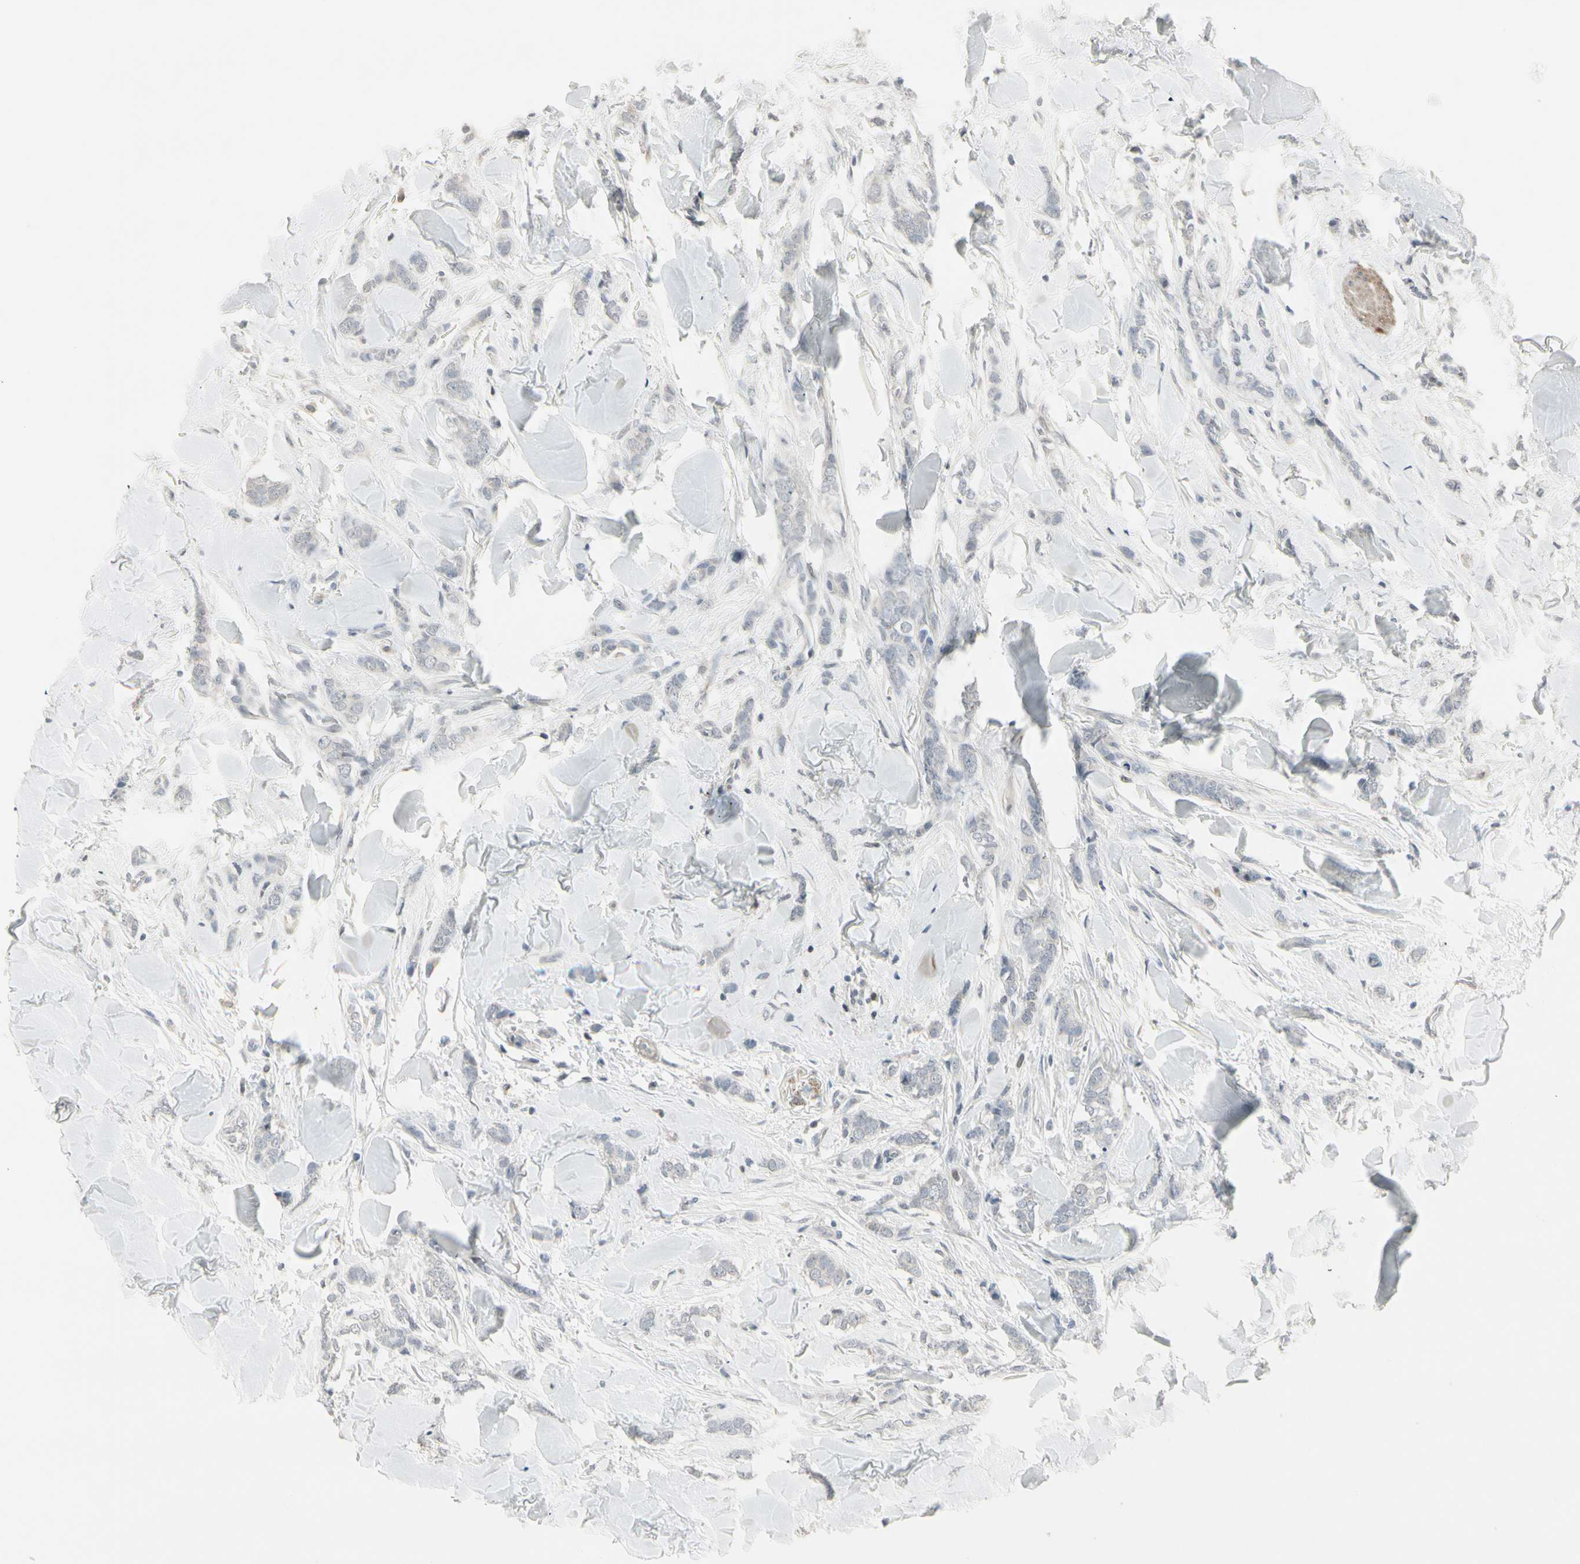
{"staining": {"intensity": "negative", "quantity": "none", "location": "none"}, "tissue": "breast cancer", "cell_type": "Tumor cells", "image_type": "cancer", "snomed": [{"axis": "morphology", "description": "Lobular carcinoma"}, {"axis": "topography", "description": "Skin"}, {"axis": "topography", "description": "Breast"}], "caption": "A micrograph of human breast cancer is negative for staining in tumor cells. (Stains: DAB IHC with hematoxylin counter stain, Microscopy: brightfield microscopy at high magnification).", "gene": "DMPK", "patient": {"sex": "female", "age": 46}}